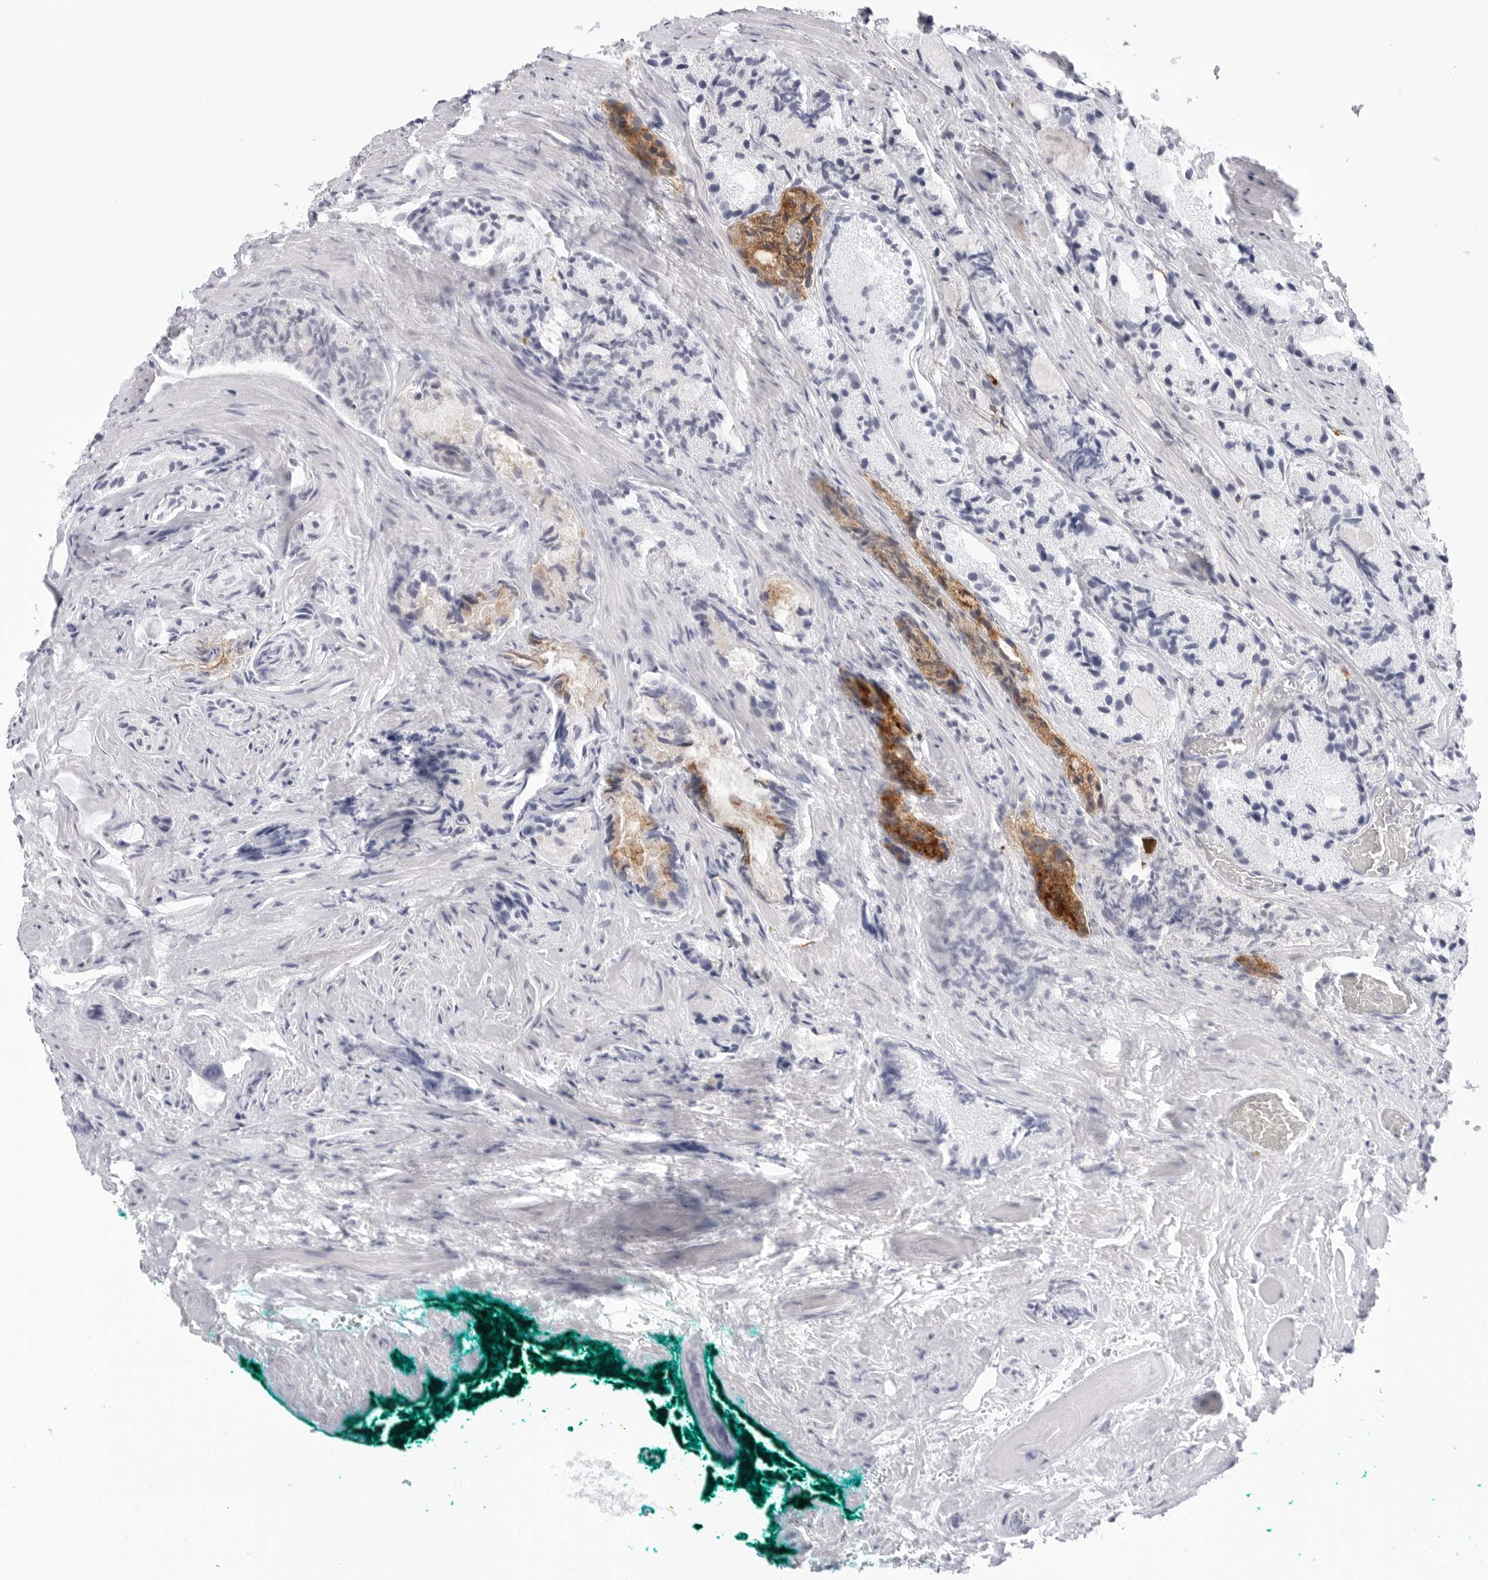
{"staining": {"intensity": "moderate", "quantity": "<25%", "location": "cytoplasmic/membranous"}, "tissue": "prostate cancer", "cell_type": "Tumor cells", "image_type": "cancer", "snomed": [{"axis": "morphology", "description": "Adenocarcinoma, Low grade"}, {"axis": "topography", "description": "Prostate"}], "caption": "Brown immunohistochemical staining in human prostate cancer displays moderate cytoplasmic/membranous staining in about <25% of tumor cells.", "gene": "C1orf162", "patient": {"sex": "male", "age": 62}}